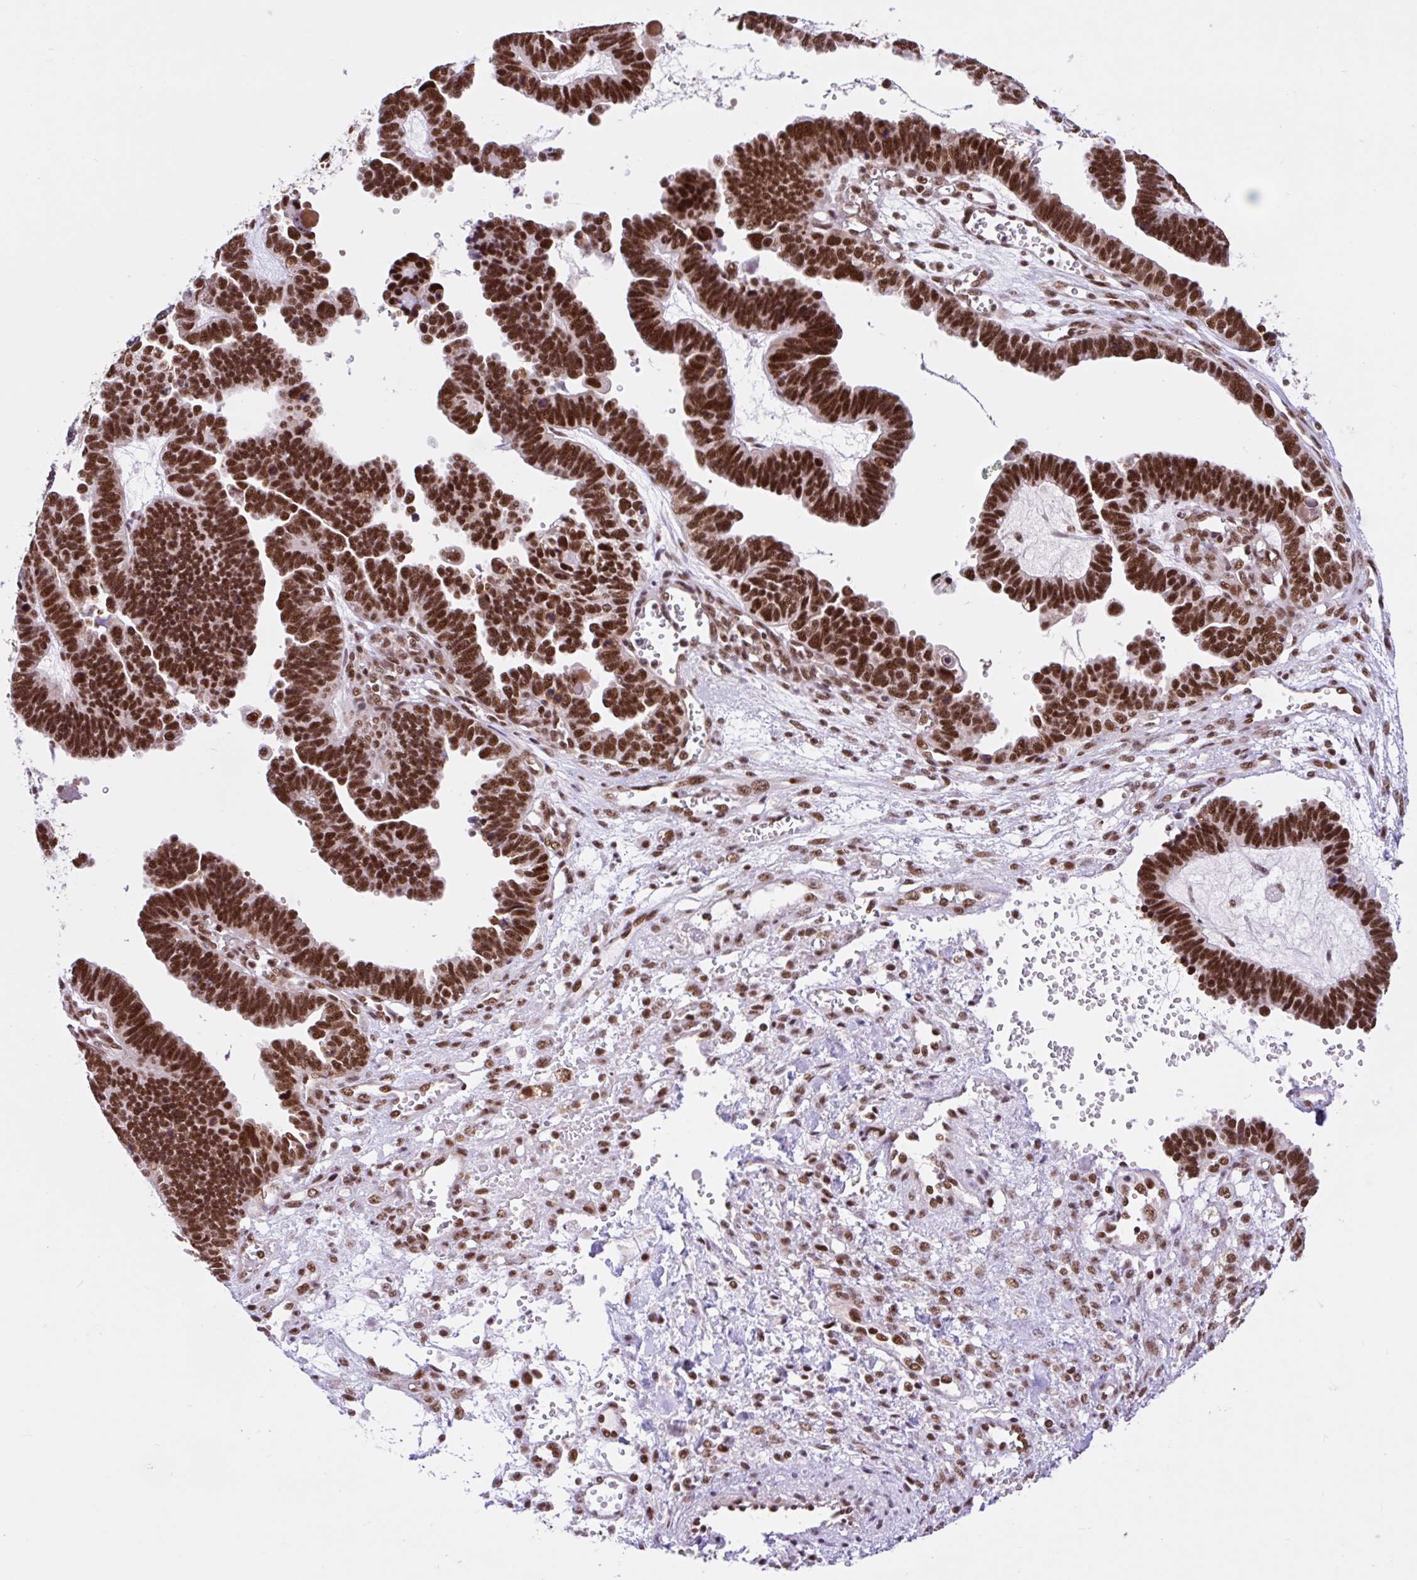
{"staining": {"intensity": "strong", "quantity": ">75%", "location": "nuclear"}, "tissue": "ovarian cancer", "cell_type": "Tumor cells", "image_type": "cancer", "snomed": [{"axis": "morphology", "description": "Cystadenocarcinoma, serous, NOS"}, {"axis": "topography", "description": "Ovary"}], "caption": "An image of human serous cystadenocarcinoma (ovarian) stained for a protein reveals strong nuclear brown staining in tumor cells.", "gene": "CCDC12", "patient": {"sex": "female", "age": 51}}